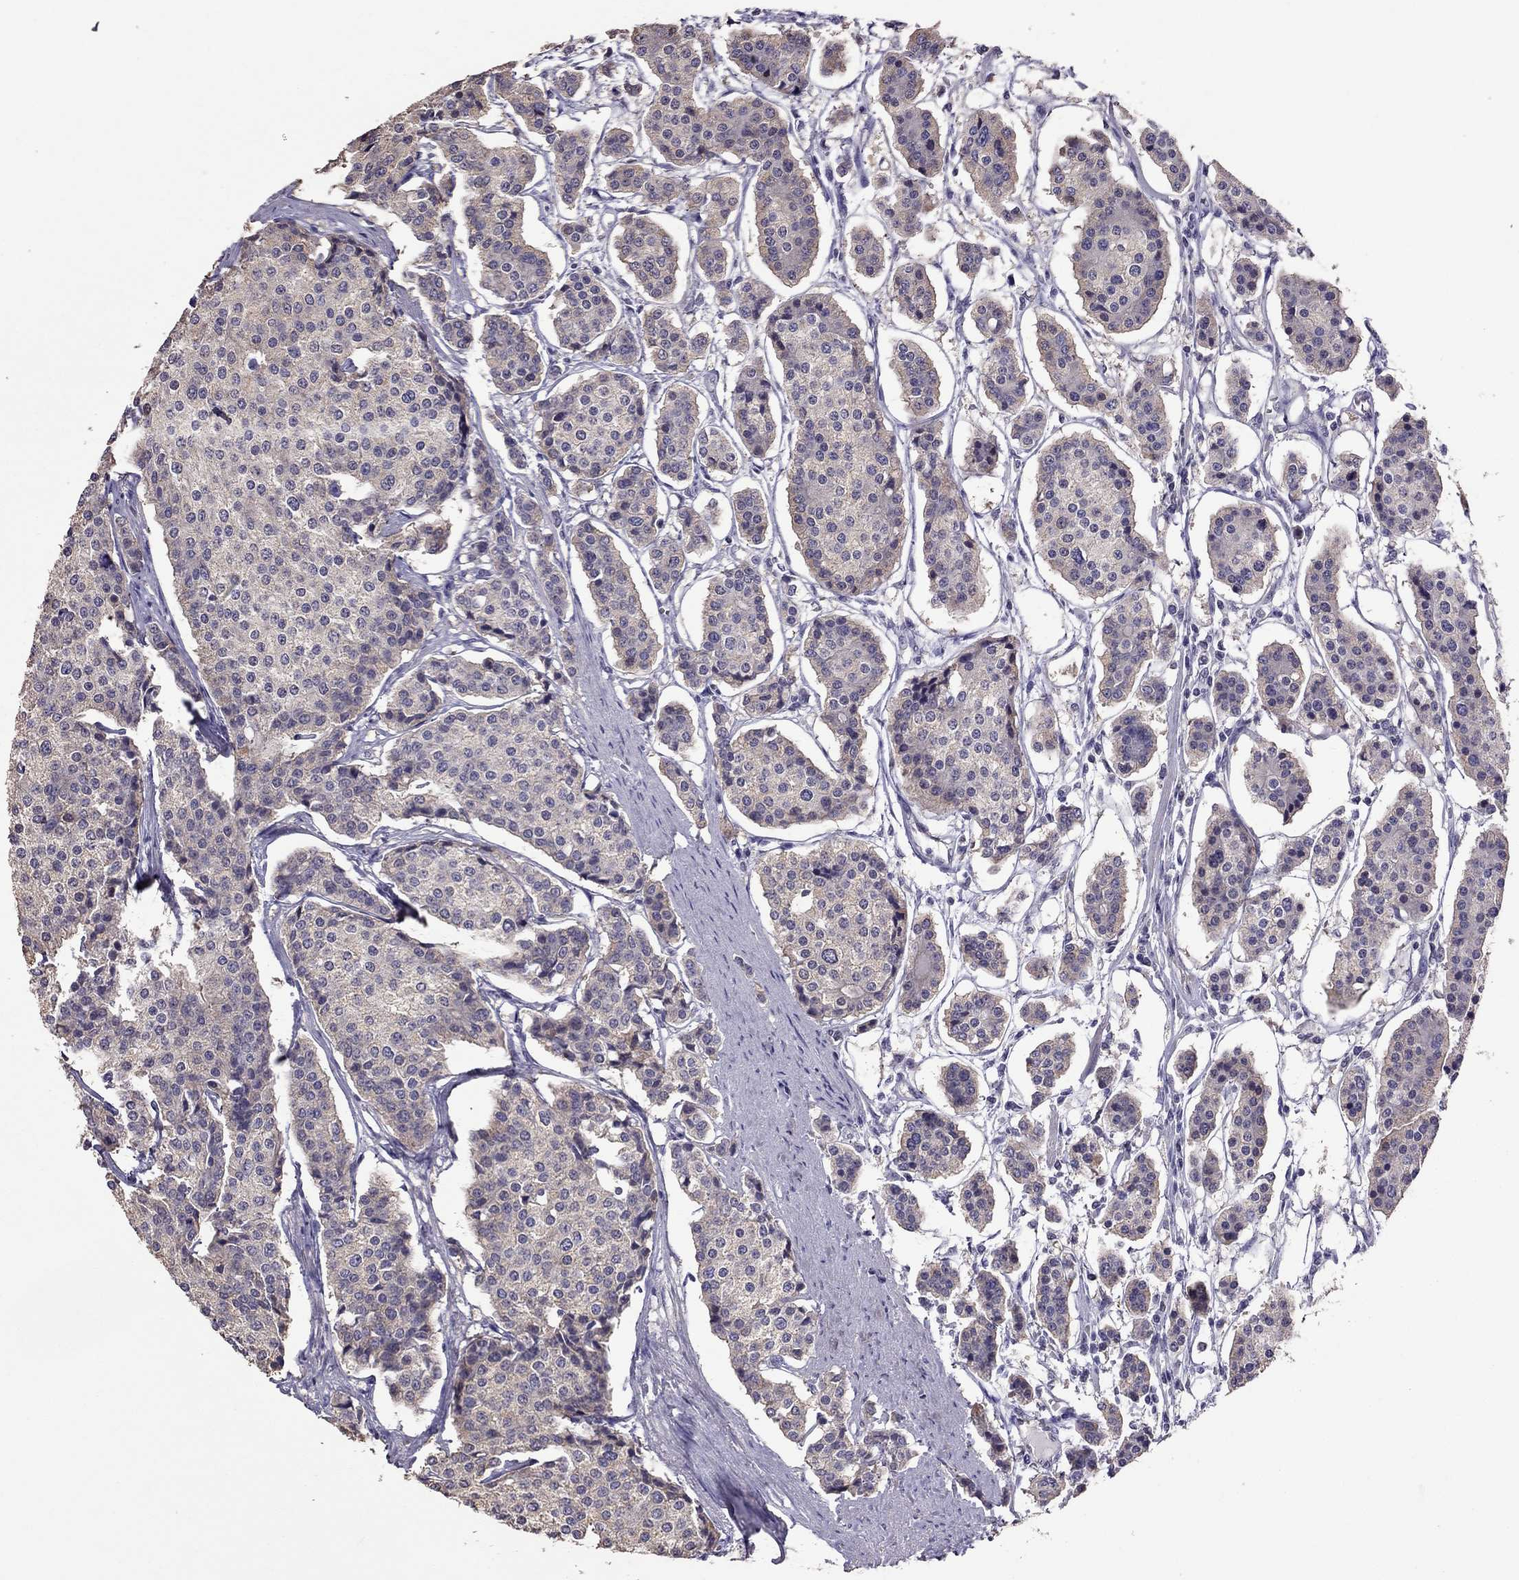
{"staining": {"intensity": "weak", "quantity": "25%-75%", "location": "cytoplasmic/membranous"}, "tissue": "carcinoid", "cell_type": "Tumor cells", "image_type": "cancer", "snomed": [{"axis": "morphology", "description": "Carcinoid, malignant, NOS"}, {"axis": "topography", "description": "Small intestine"}], "caption": "Weak cytoplasmic/membranous protein positivity is present in about 25%-75% of tumor cells in carcinoid (malignant). (brown staining indicates protein expression, while blue staining denotes nuclei).", "gene": "LRRC46", "patient": {"sex": "female", "age": 65}}